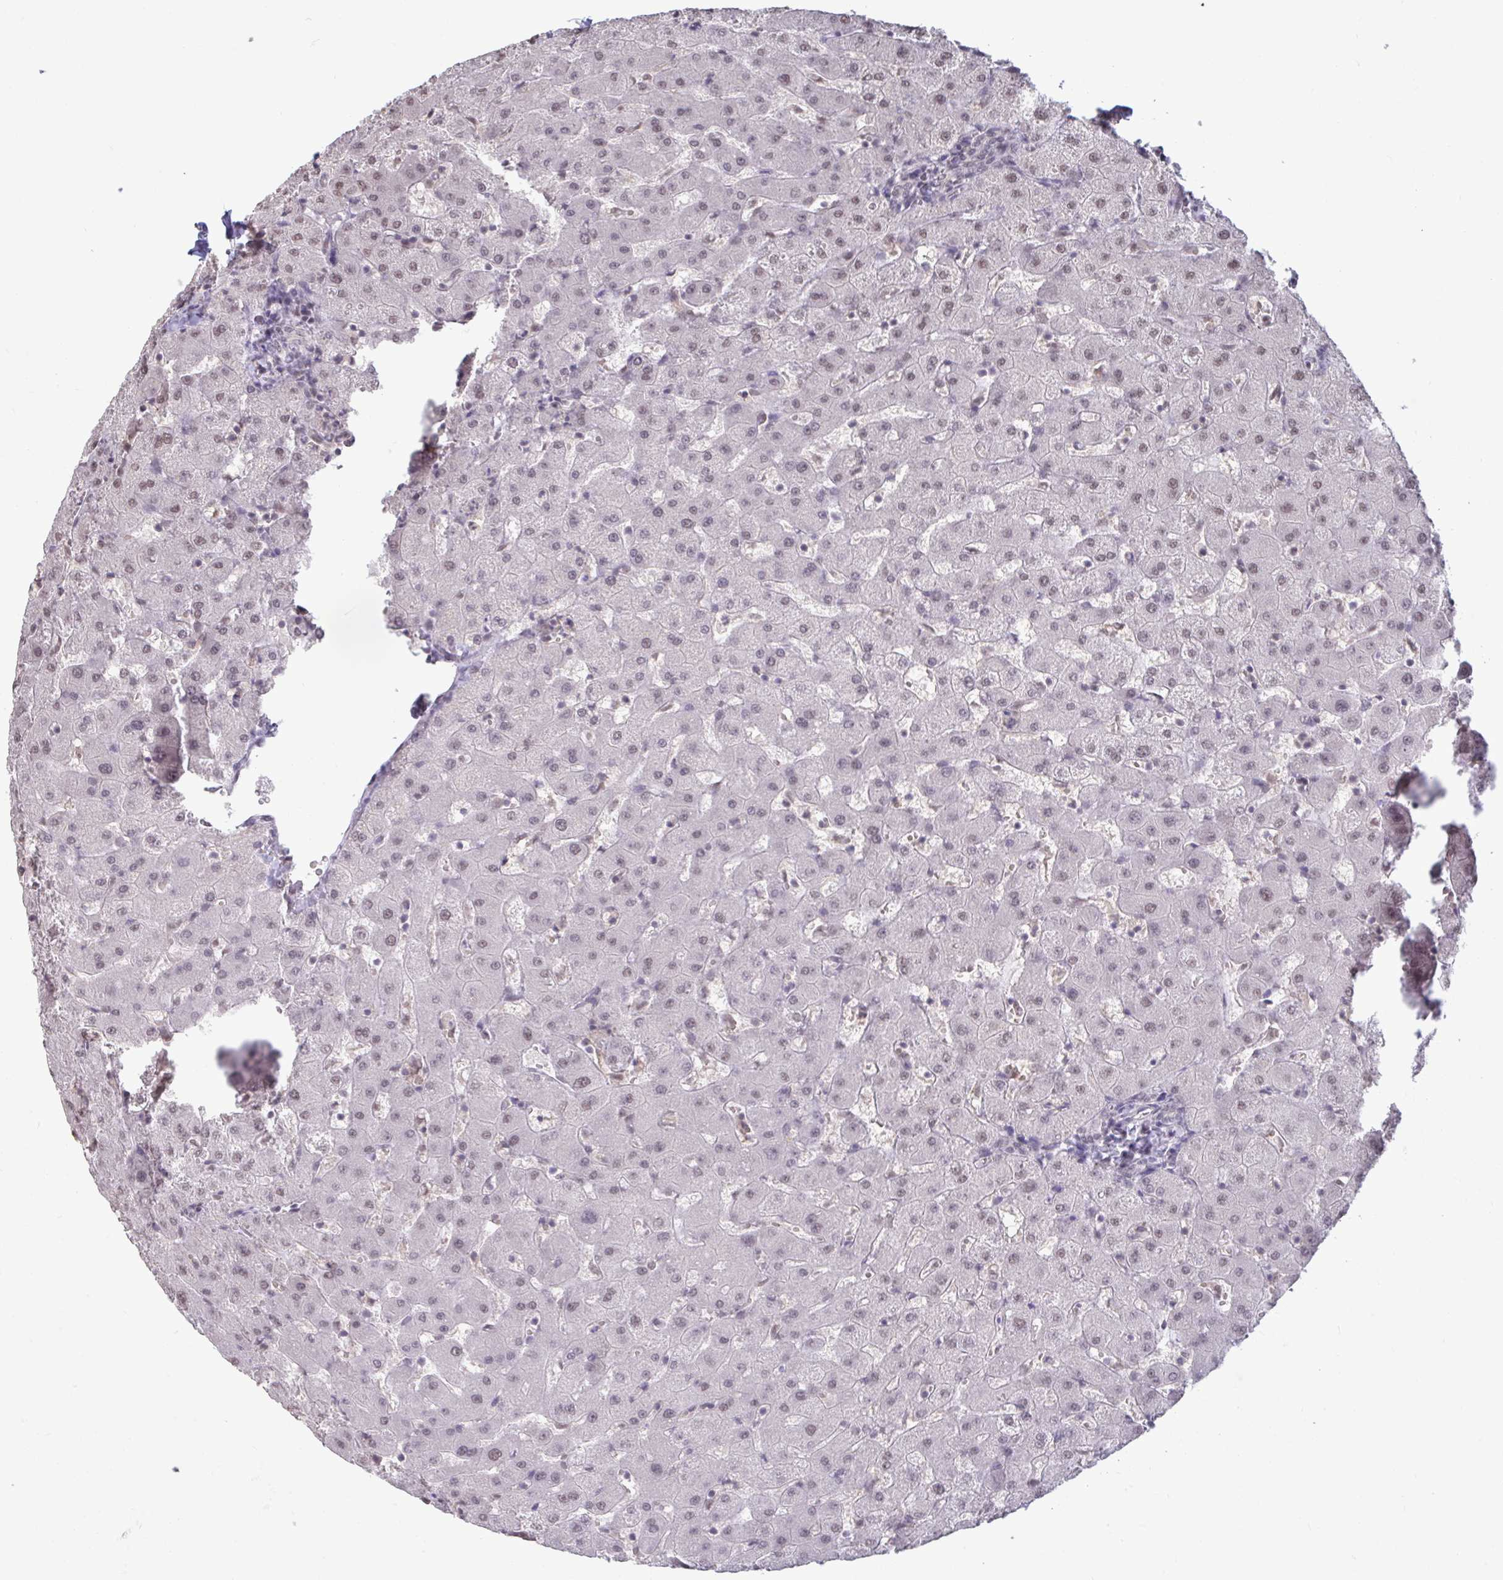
{"staining": {"intensity": "weak", "quantity": "25%-75%", "location": "nuclear"}, "tissue": "liver", "cell_type": "Cholangiocytes", "image_type": "normal", "snomed": [{"axis": "morphology", "description": "Normal tissue, NOS"}, {"axis": "topography", "description": "Liver"}], "caption": "Benign liver demonstrates weak nuclear staining in about 25%-75% of cholangiocytes The staining was performed using DAB (3,3'-diaminobenzidine) to visualize the protein expression in brown, while the nuclei were stained in blue with hematoxylin (Magnification: 20x)..", "gene": "PUF60", "patient": {"sex": "female", "age": 63}}